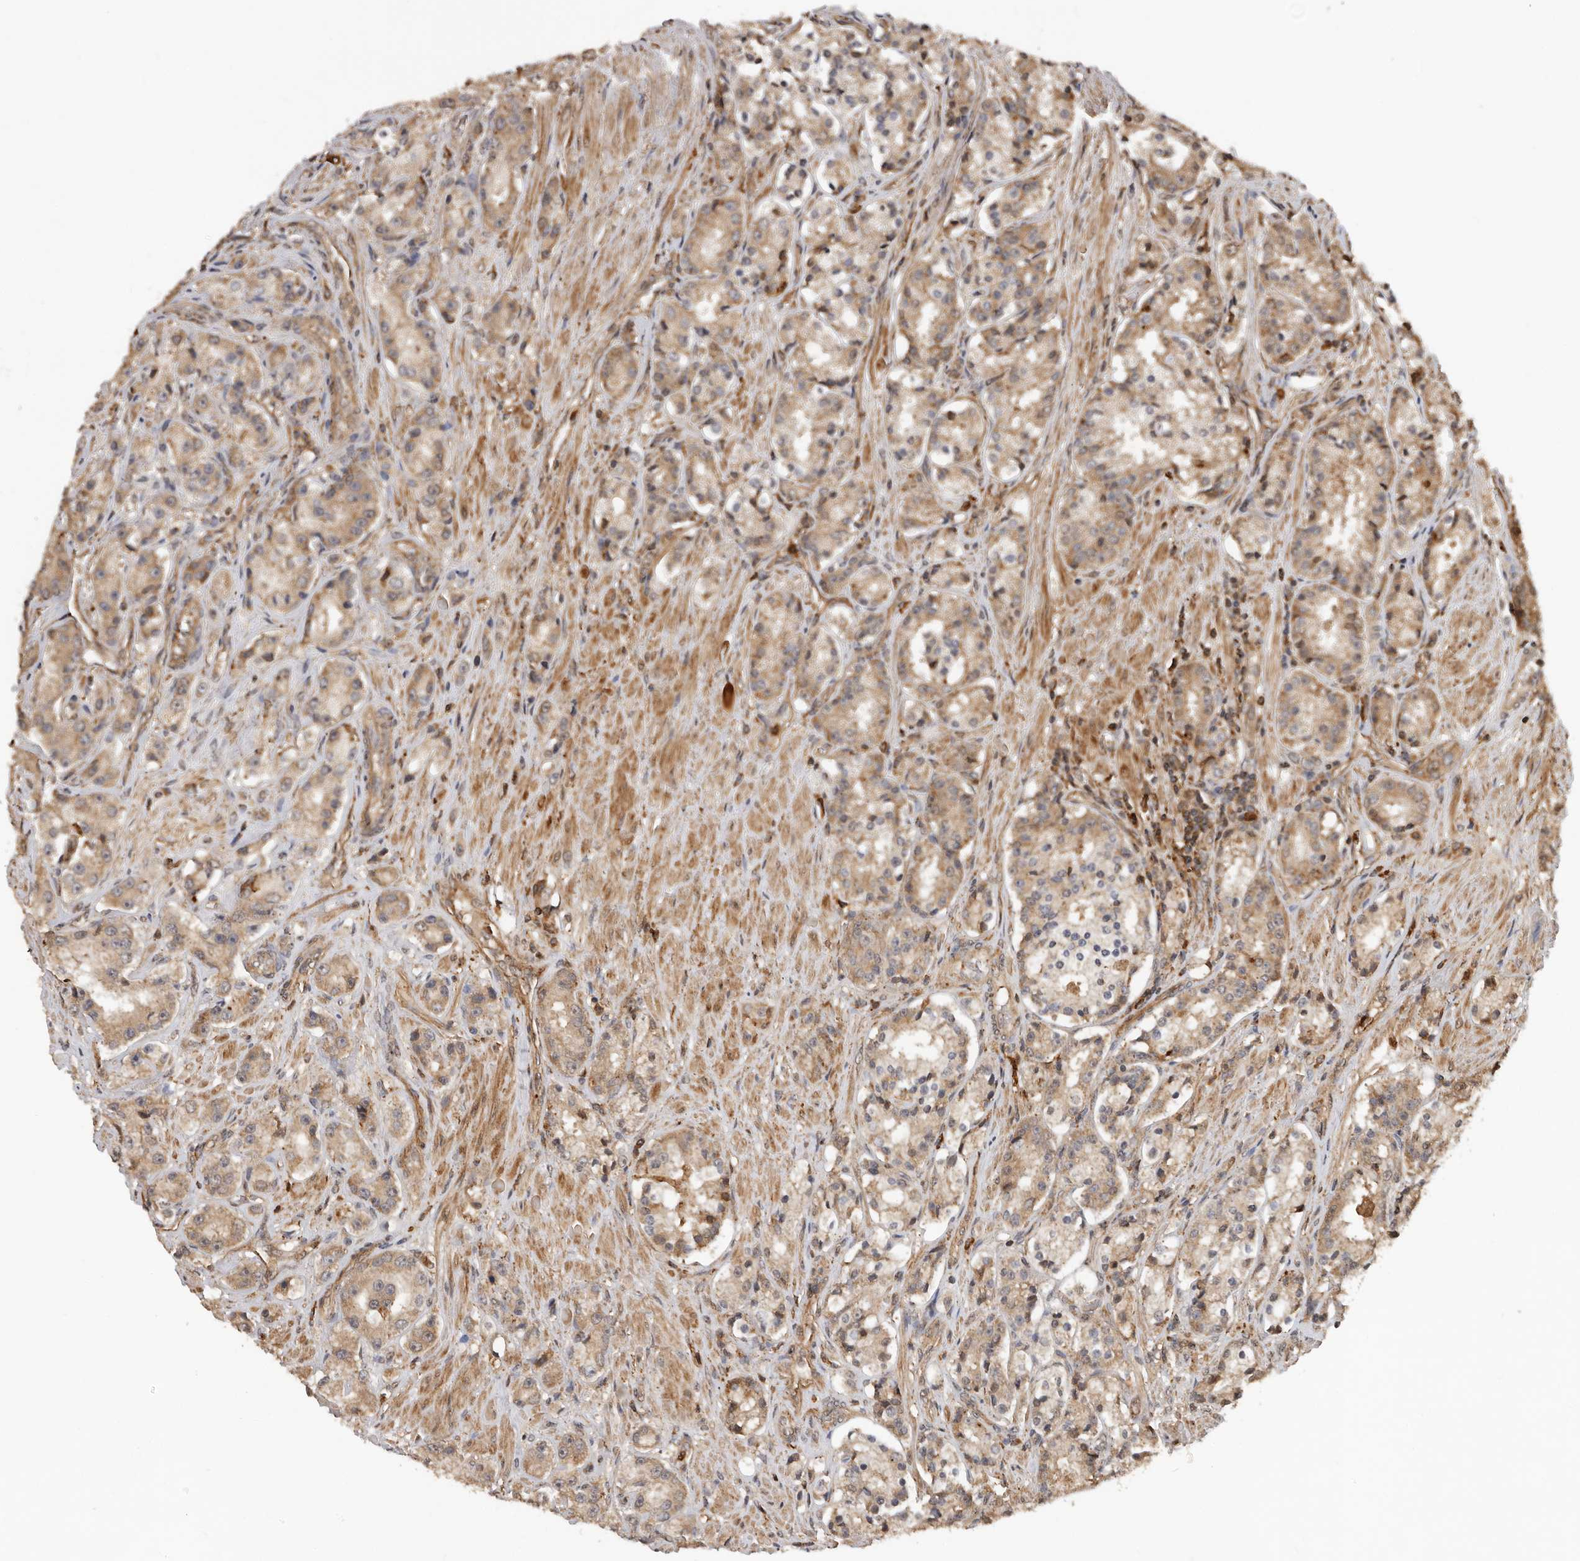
{"staining": {"intensity": "moderate", "quantity": ">75%", "location": "cytoplasmic/membranous,nuclear"}, "tissue": "prostate cancer", "cell_type": "Tumor cells", "image_type": "cancer", "snomed": [{"axis": "morphology", "description": "Adenocarcinoma, High grade"}, {"axis": "topography", "description": "Prostate"}], "caption": "Brown immunohistochemical staining in human prostate cancer (high-grade adenocarcinoma) demonstrates moderate cytoplasmic/membranous and nuclear positivity in about >75% of tumor cells.", "gene": "RNF157", "patient": {"sex": "male", "age": 60}}